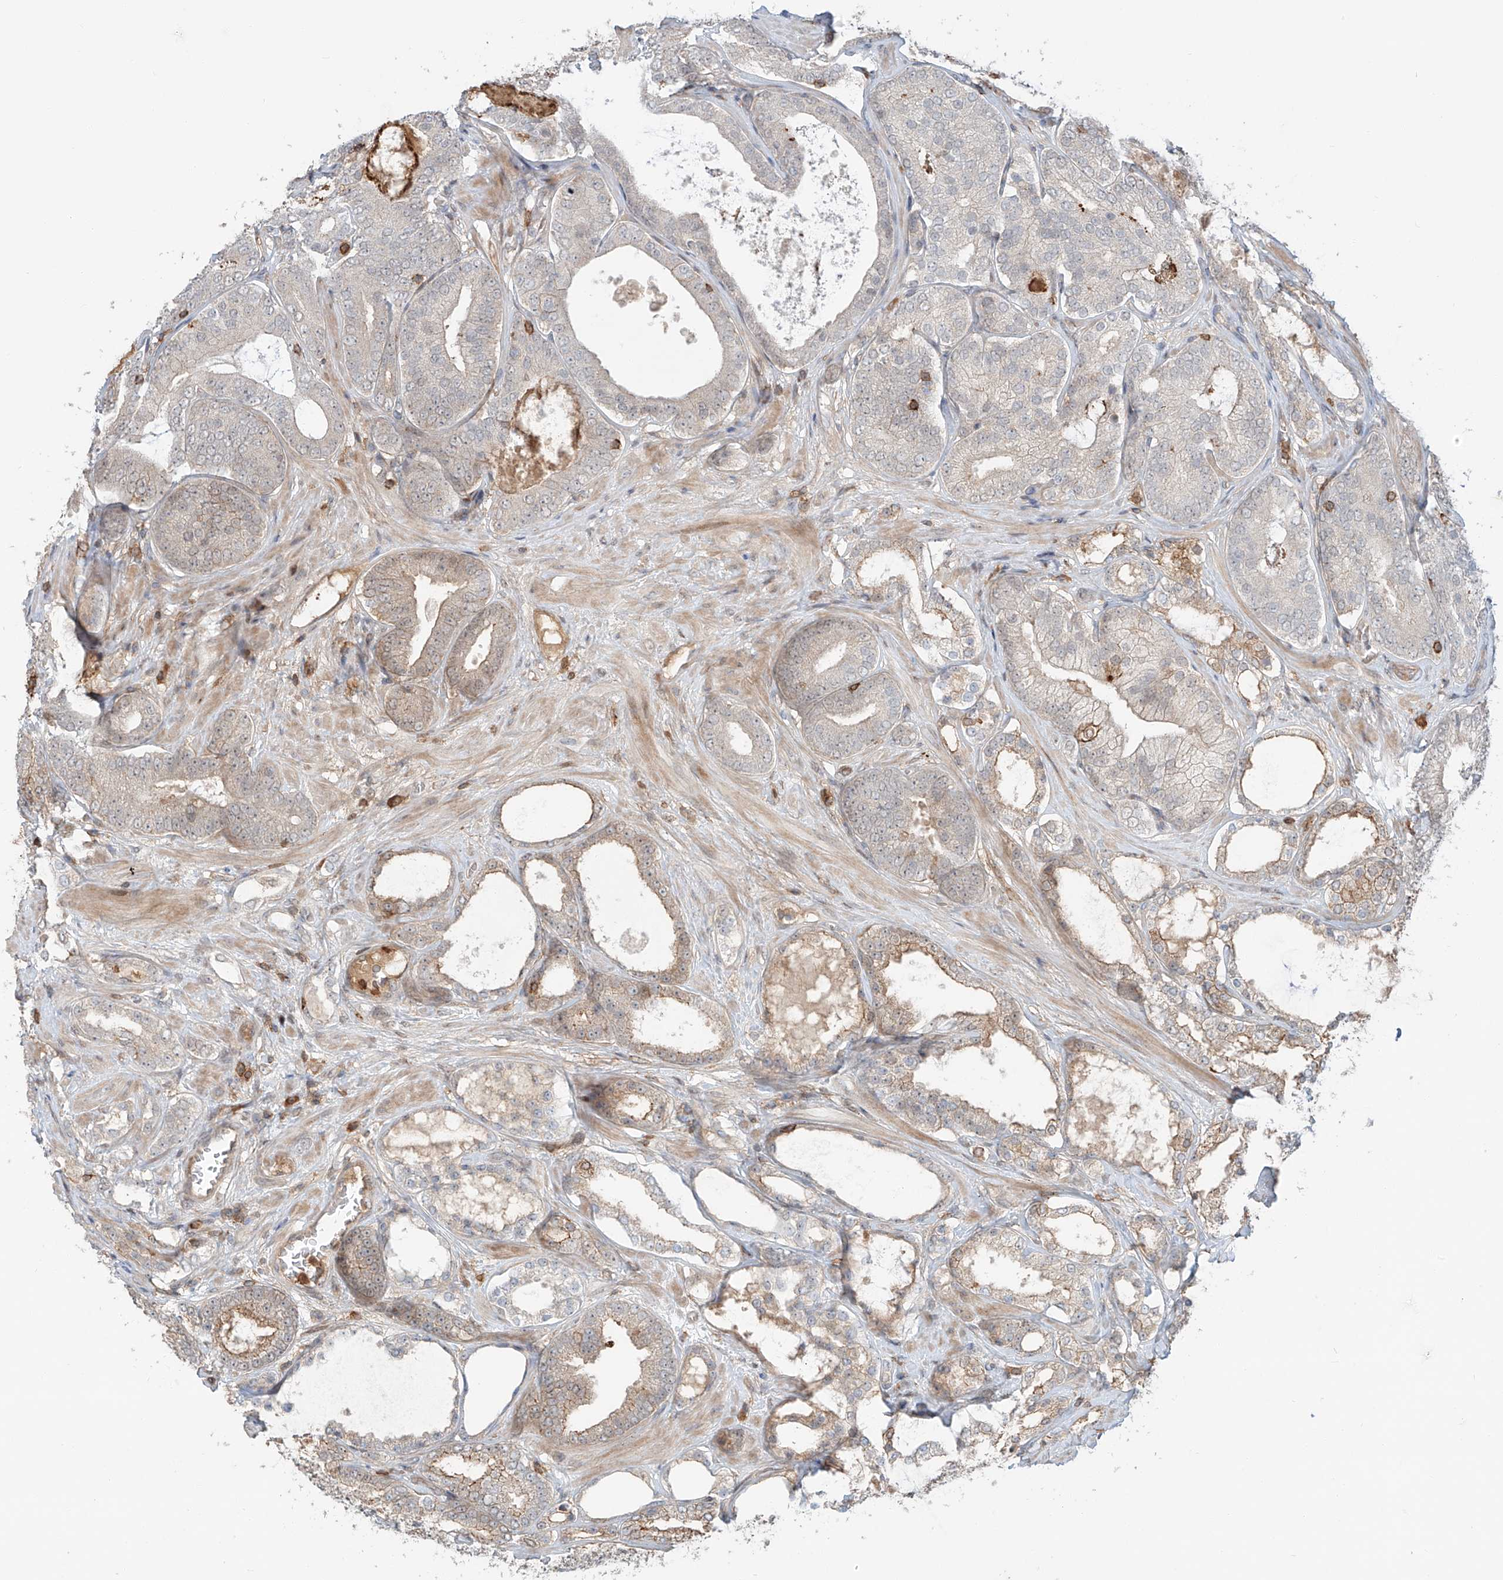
{"staining": {"intensity": "moderate", "quantity": "<25%", "location": "cytoplasmic/membranous"}, "tissue": "prostate cancer", "cell_type": "Tumor cells", "image_type": "cancer", "snomed": [{"axis": "morphology", "description": "Adenocarcinoma, High grade"}, {"axis": "topography", "description": "Prostate"}], "caption": "Prostate cancer was stained to show a protein in brown. There is low levels of moderate cytoplasmic/membranous positivity in approximately <25% of tumor cells.", "gene": "CEP162", "patient": {"sex": "male", "age": 60}}